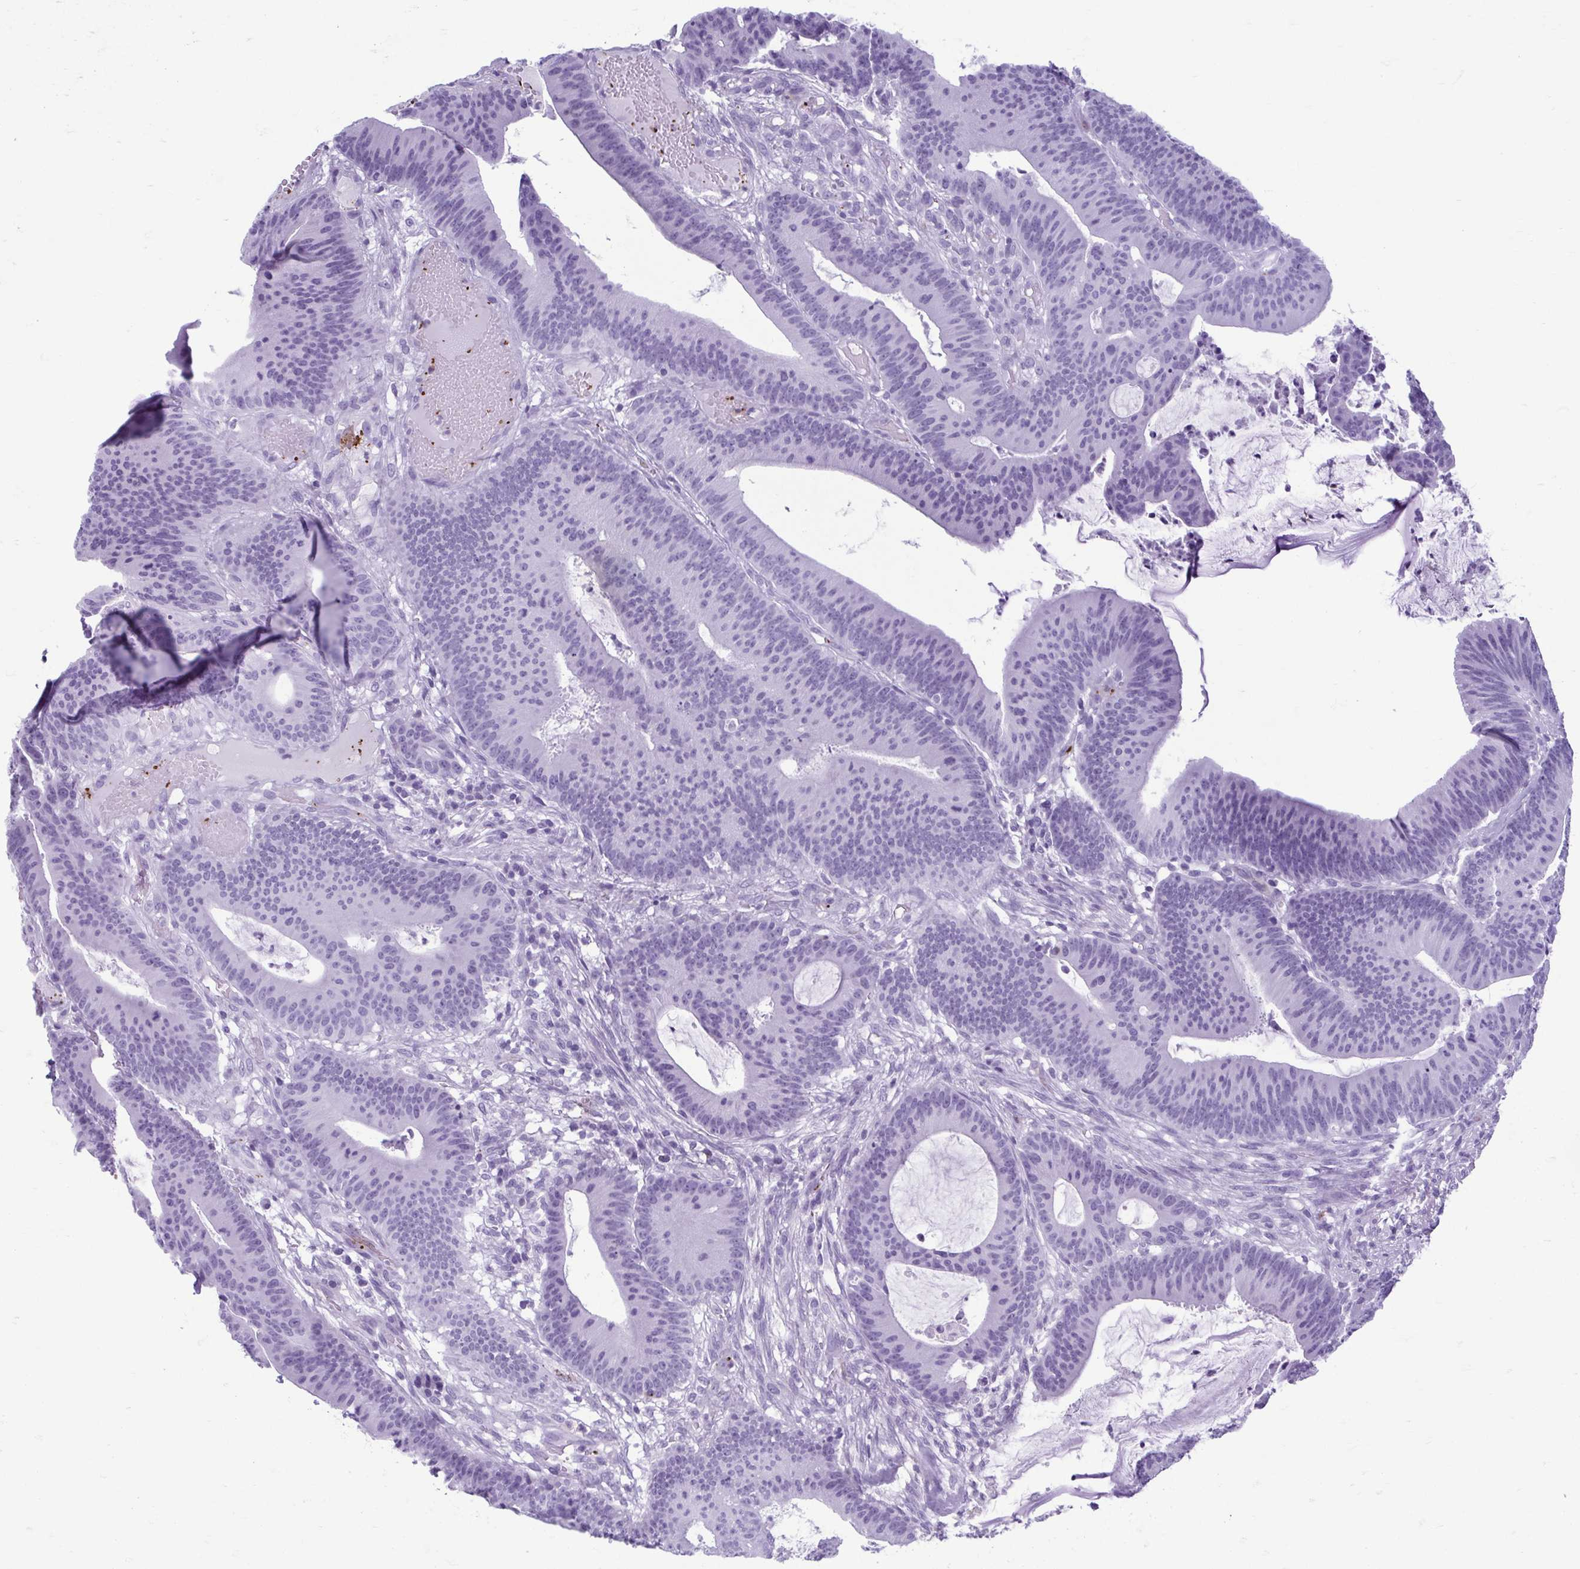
{"staining": {"intensity": "negative", "quantity": "none", "location": "none"}, "tissue": "colorectal cancer", "cell_type": "Tumor cells", "image_type": "cancer", "snomed": [{"axis": "morphology", "description": "Adenocarcinoma, NOS"}, {"axis": "topography", "description": "Colon"}], "caption": "There is no significant positivity in tumor cells of colorectal cancer (adenocarcinoma).", "gene": "TCEAL3", "patient": {"sex": "female", "age": 78}}